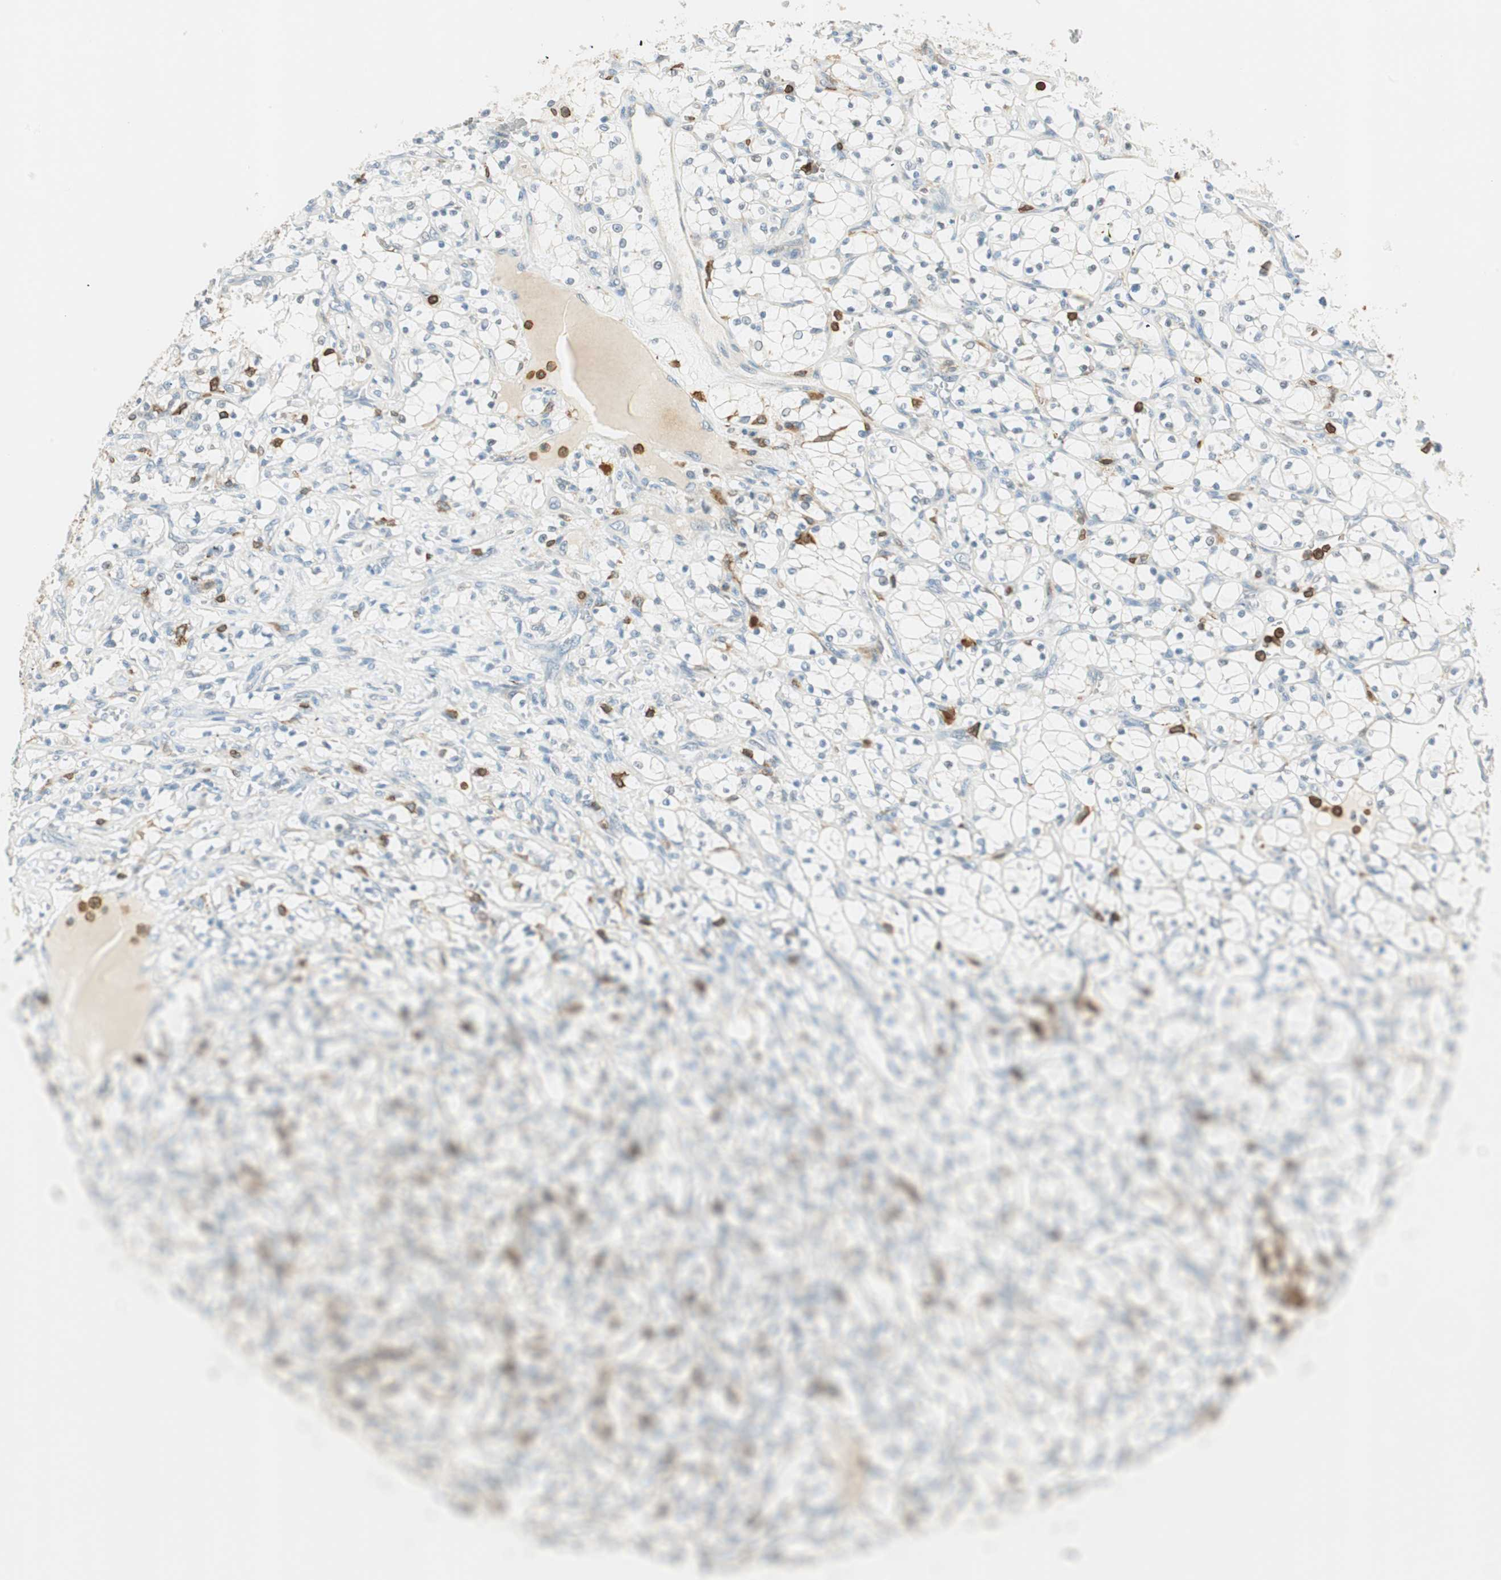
{"staining": {"intensity": "negative", "quantity": "none", "location": "none"}, "tissue": "renal cancer", "cell_type": "Tumor cells", "image_type": "cancer", "snomed": [{"axis": "morphology", "description": "Adenocarcinoma, NOS"}, {"axis": "topography", "description": "Kidney"}], "caption": "Immunohistochemical staining of renal cancer (adenocarcinoma) displays no significant positivity in tumor cells.", "gene": "HPGD", "patient": {"sex": "female", "age": 69}}